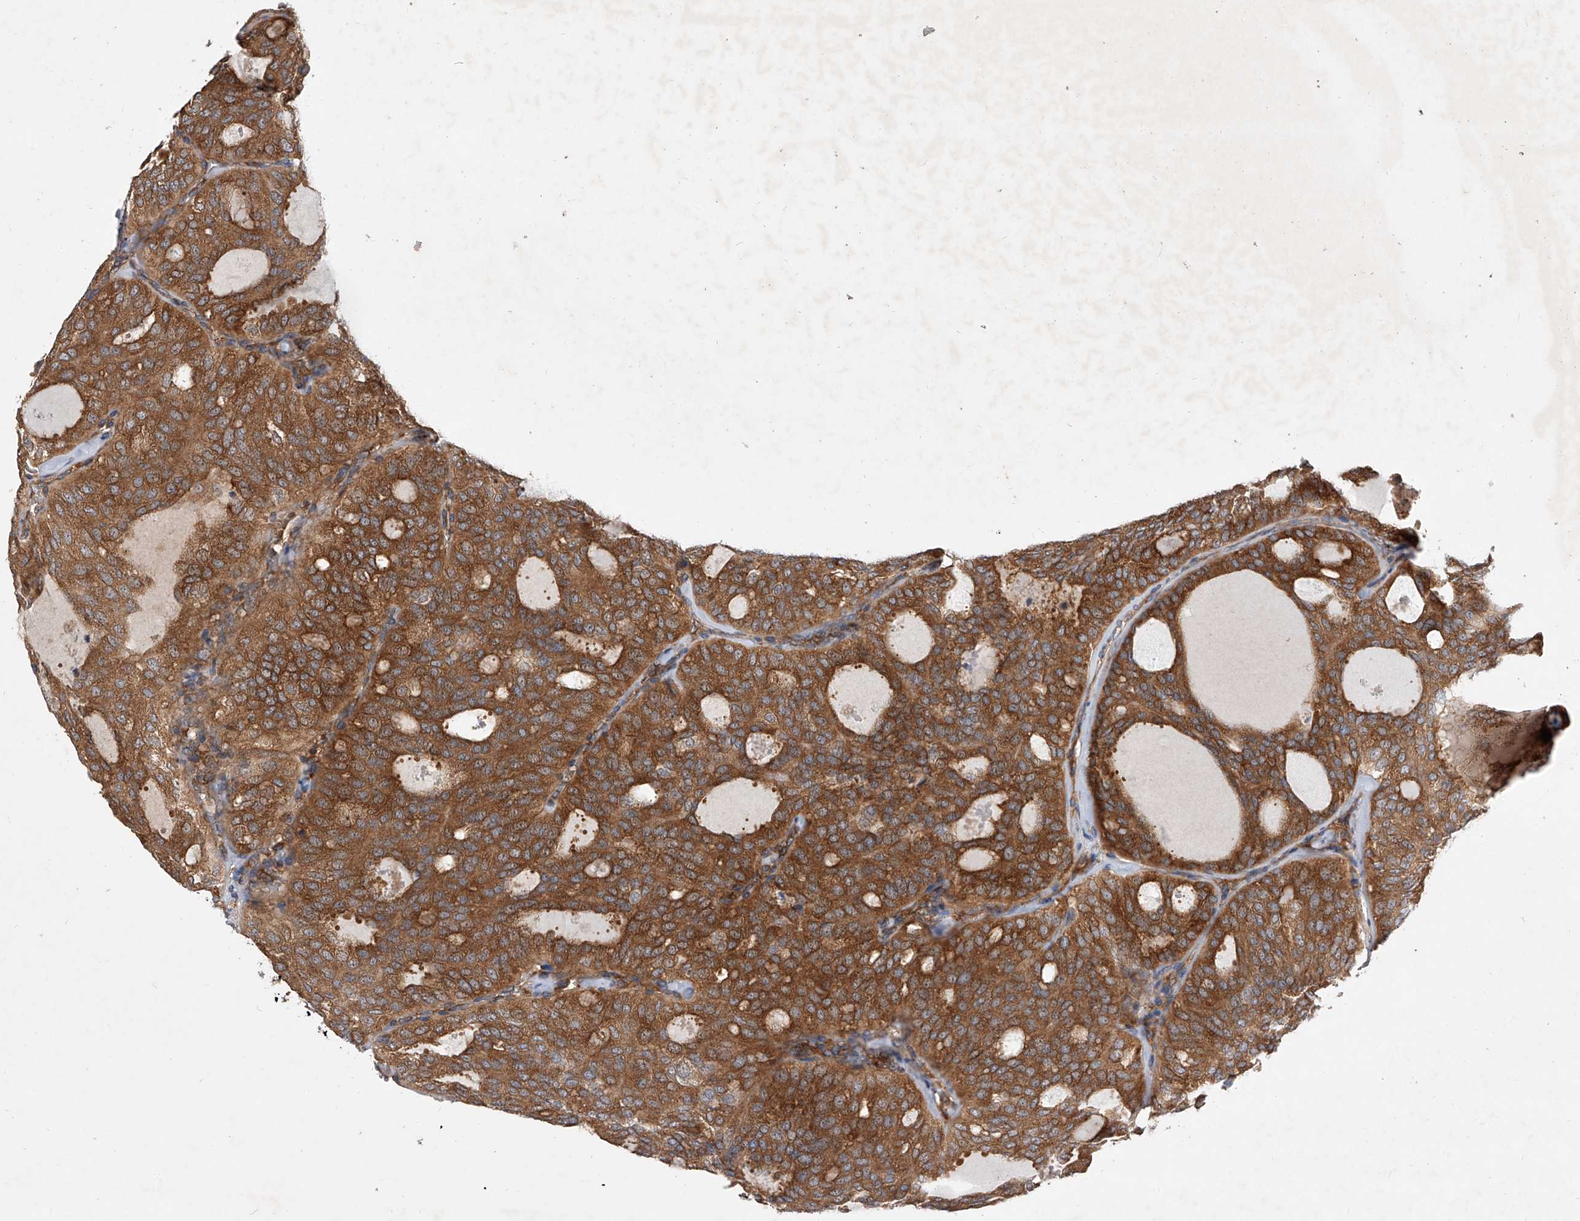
{"staining": {"intensity": "strong", "quantity": ">75%", "location": "cytoplasmic/membranous"}, "tissue": "thyroid cancer", "cell_type": "Tumor cells", "image_type": "cancer", "snomed": [{"axis": "morphology", "description": "Follicular adenoma carcinoma, NOS"}, {"axis": "topography", "description": "Thyroid gland"}], "caption": "A brown stain labels strong cytoplasmic/membranous expression of a protein in human thyroid cancer (follicular adenoma carcinoma) tumor cells.", "gene": "CFAP410", "patient": {"sex": "male", "age": 75}}